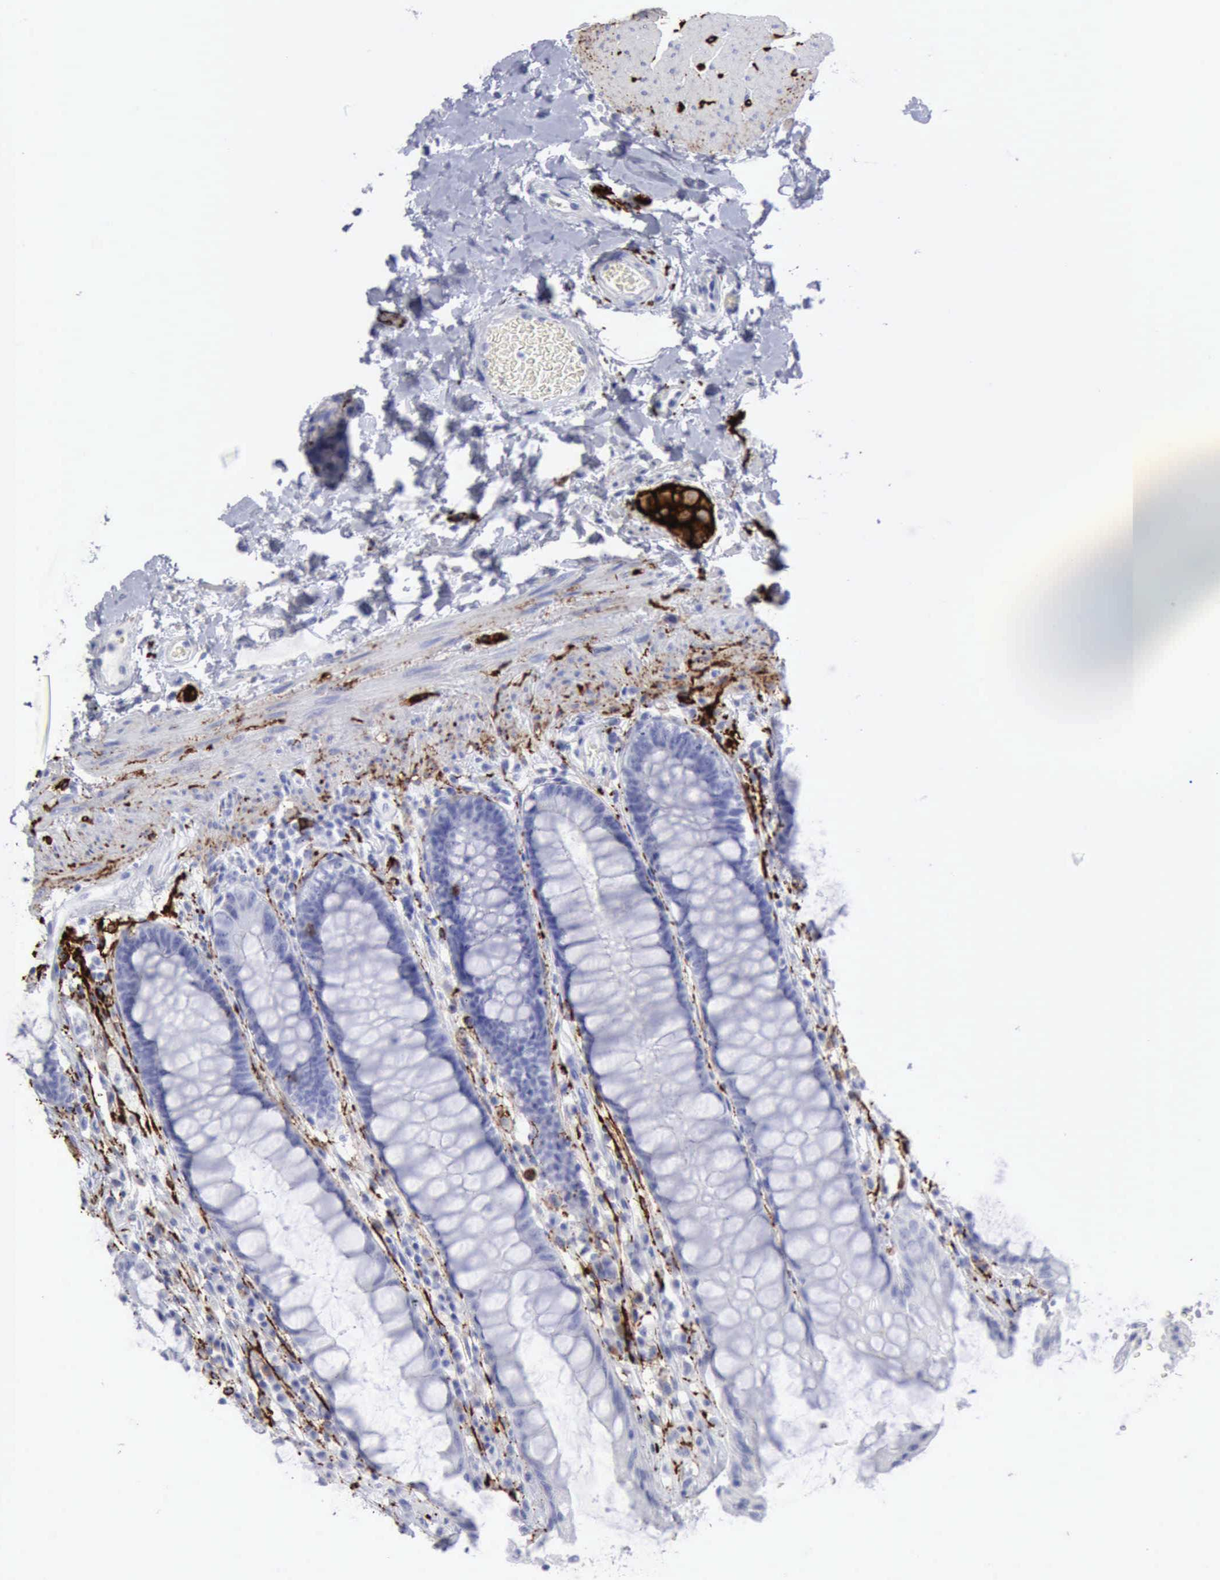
{"staining": {"intensity": "negative", "quantity": "none", "location": "none"}, "tissue": "rectum", "cell_type": "Glandular cells", "image_type": "normal", "snomed": [{"axis": "morphology", "description": "Normal tissue, NOS"}, {"axis": "topography", "description": "Rectum"}], "caption": "DAB immunohistochemical staining of normal human rectum displays no significant positivity in glandular cells.", "gene": "NCAM1", "patient": {"sex": "female", "age": 46}}